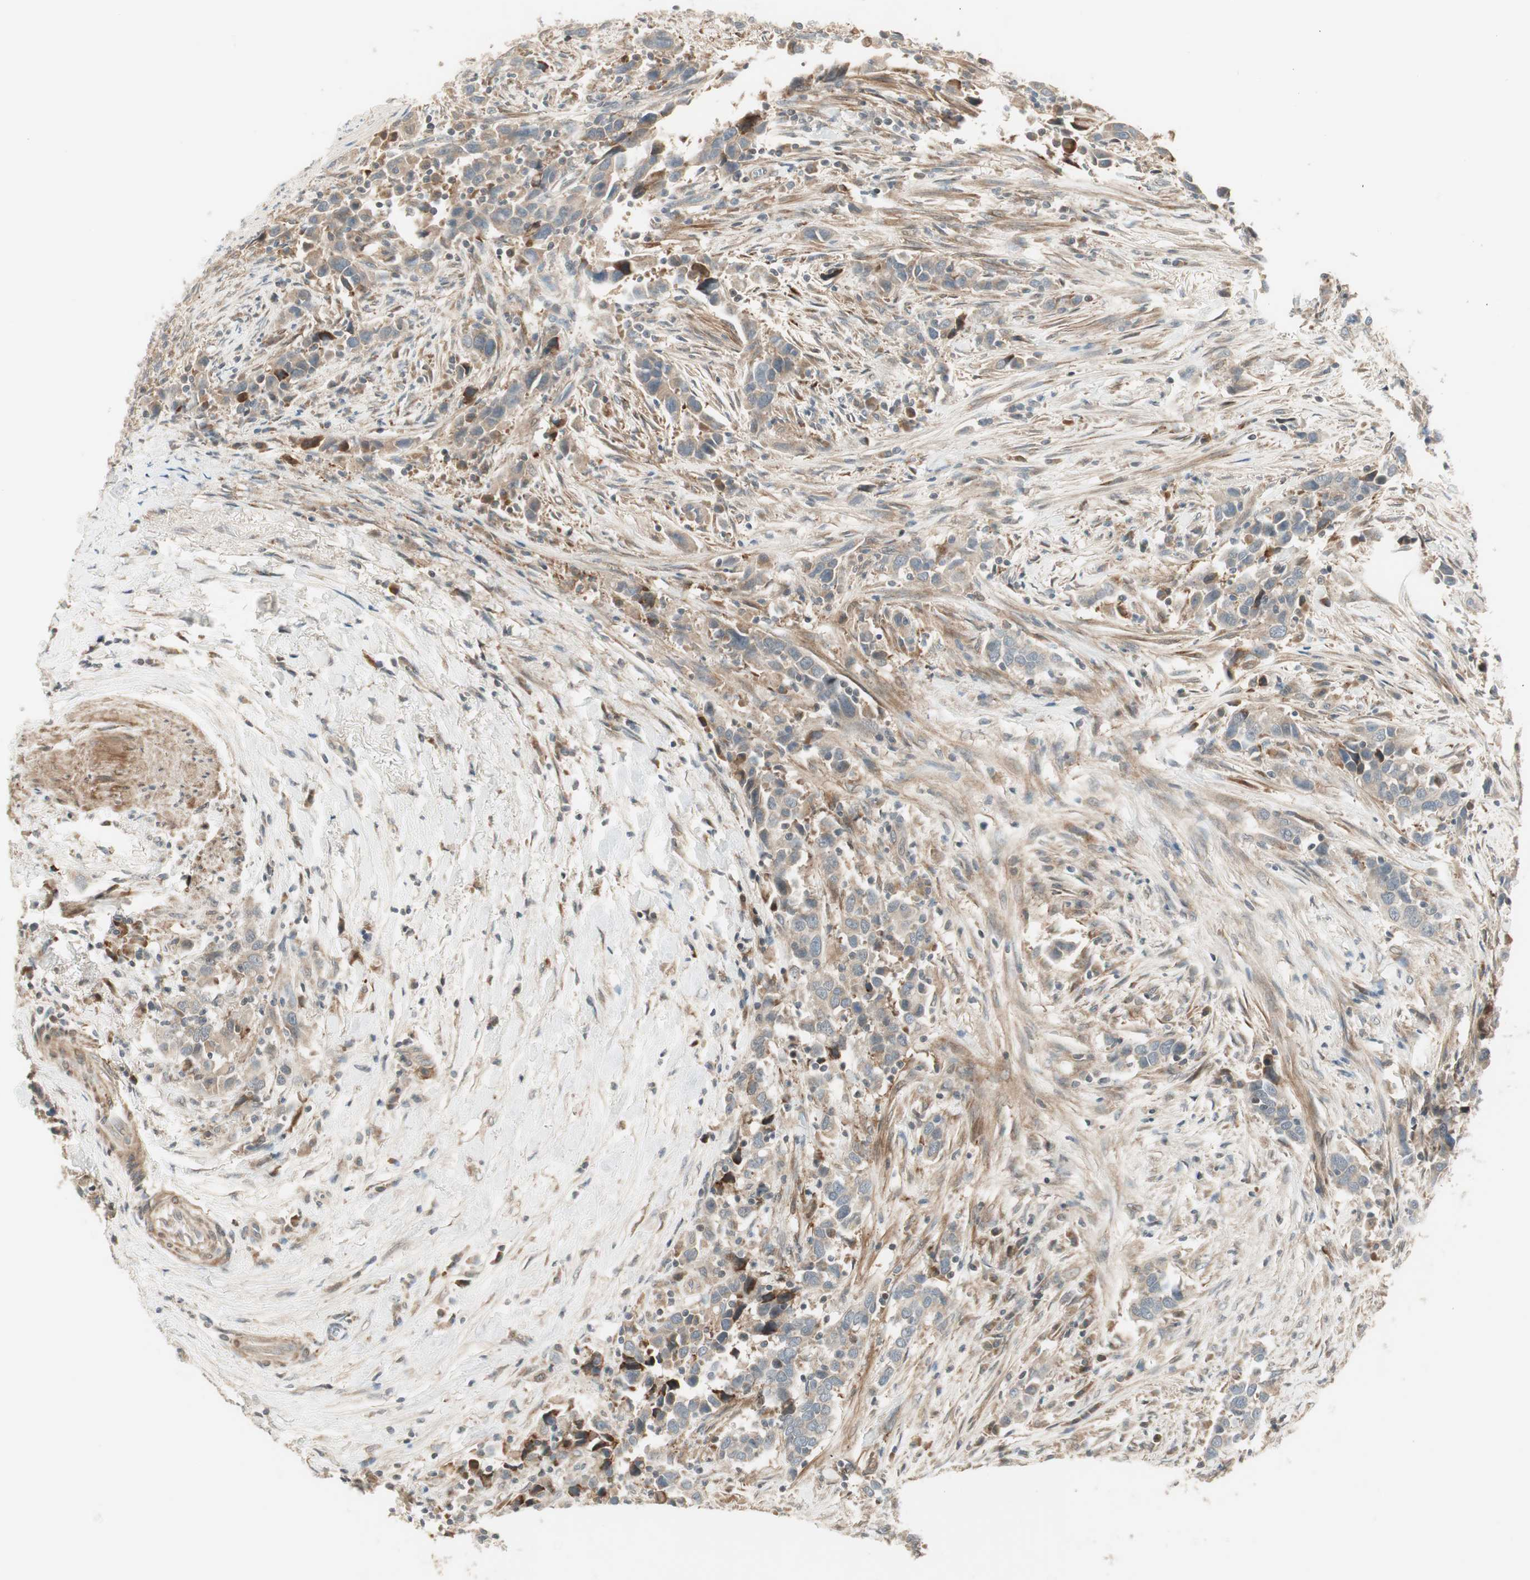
{"staining": {"intensity": "weak", "quantity": ">75%", "location": "cytoplasmic/membranous"}, "tissue": "urothelial cancer", "cell_type": "Tumor cells", "image_type": "cancer", "snomed": [{"axis": "morphology", "description": "Urothelial carcinoma, High grade"}, {"axis": "topography", "description": "Urinary bladder"}], "caption": "Brown immunohistochemical staining in human urothelial carcinoma (high-grade) demonstrates weak cytoplasmic/membranous staining in about >75% of tumor cells.", "gene": "SFRP1", "patient": {"sex": "male", "age": 61}}